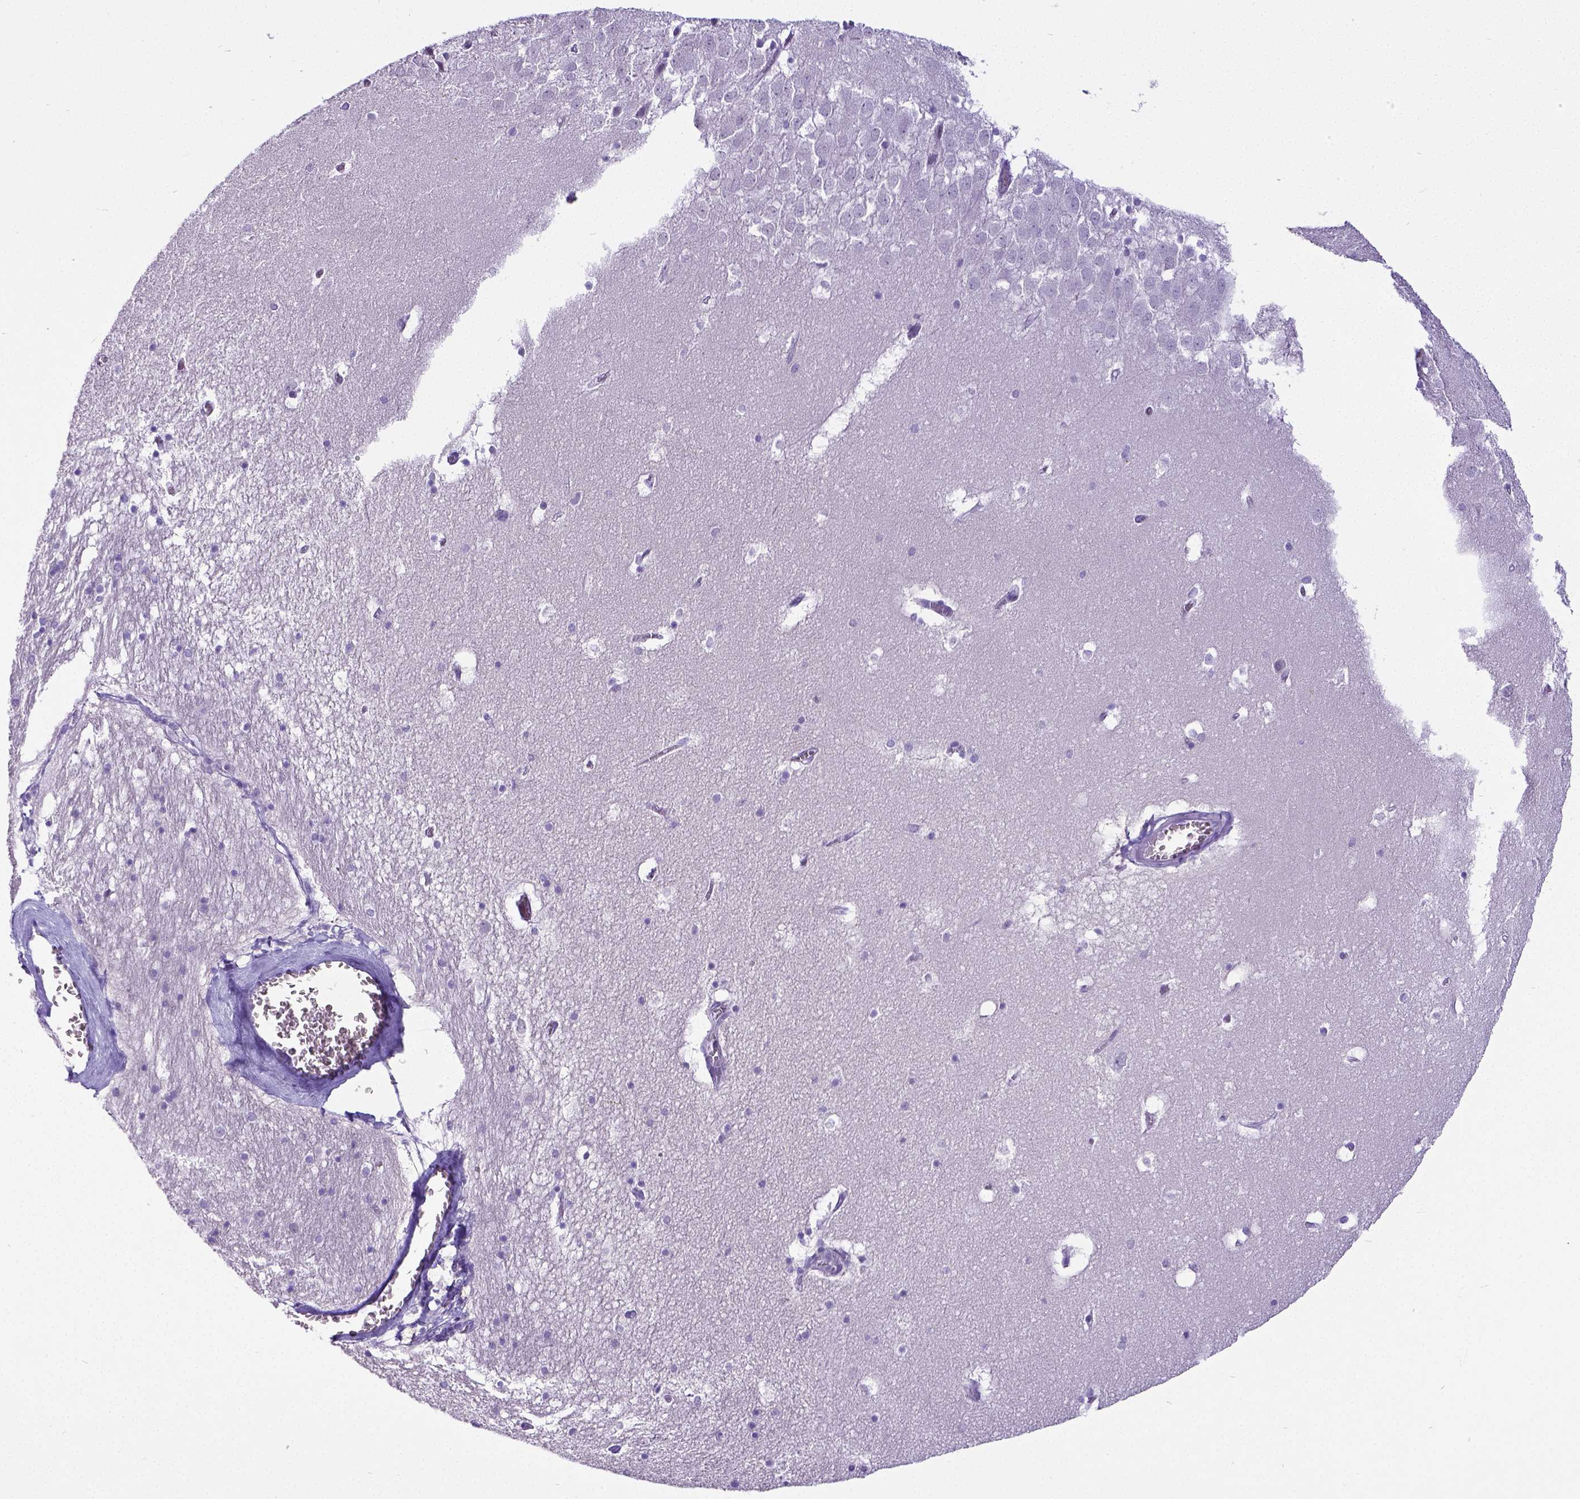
{"staining": {"intensity": "negative", "quantity": "none", "location": "none"}, "tissue": "hippocampus", "cell_type": "Glial cells", "image_type": "normal", "snomed": [{"axis": "morphology", "description": "Normal tissue, NOS"}, {"axis": "topography", "description": "Hippocampus"}], "caption": "DAB (3,3'-diaminobenzidine) immunohistochemical staining of normal human hippocampus exhibits no significant positivity in glial cells.", "gene": "SATB2", "patient": {"sex": "male", "age": 45}}